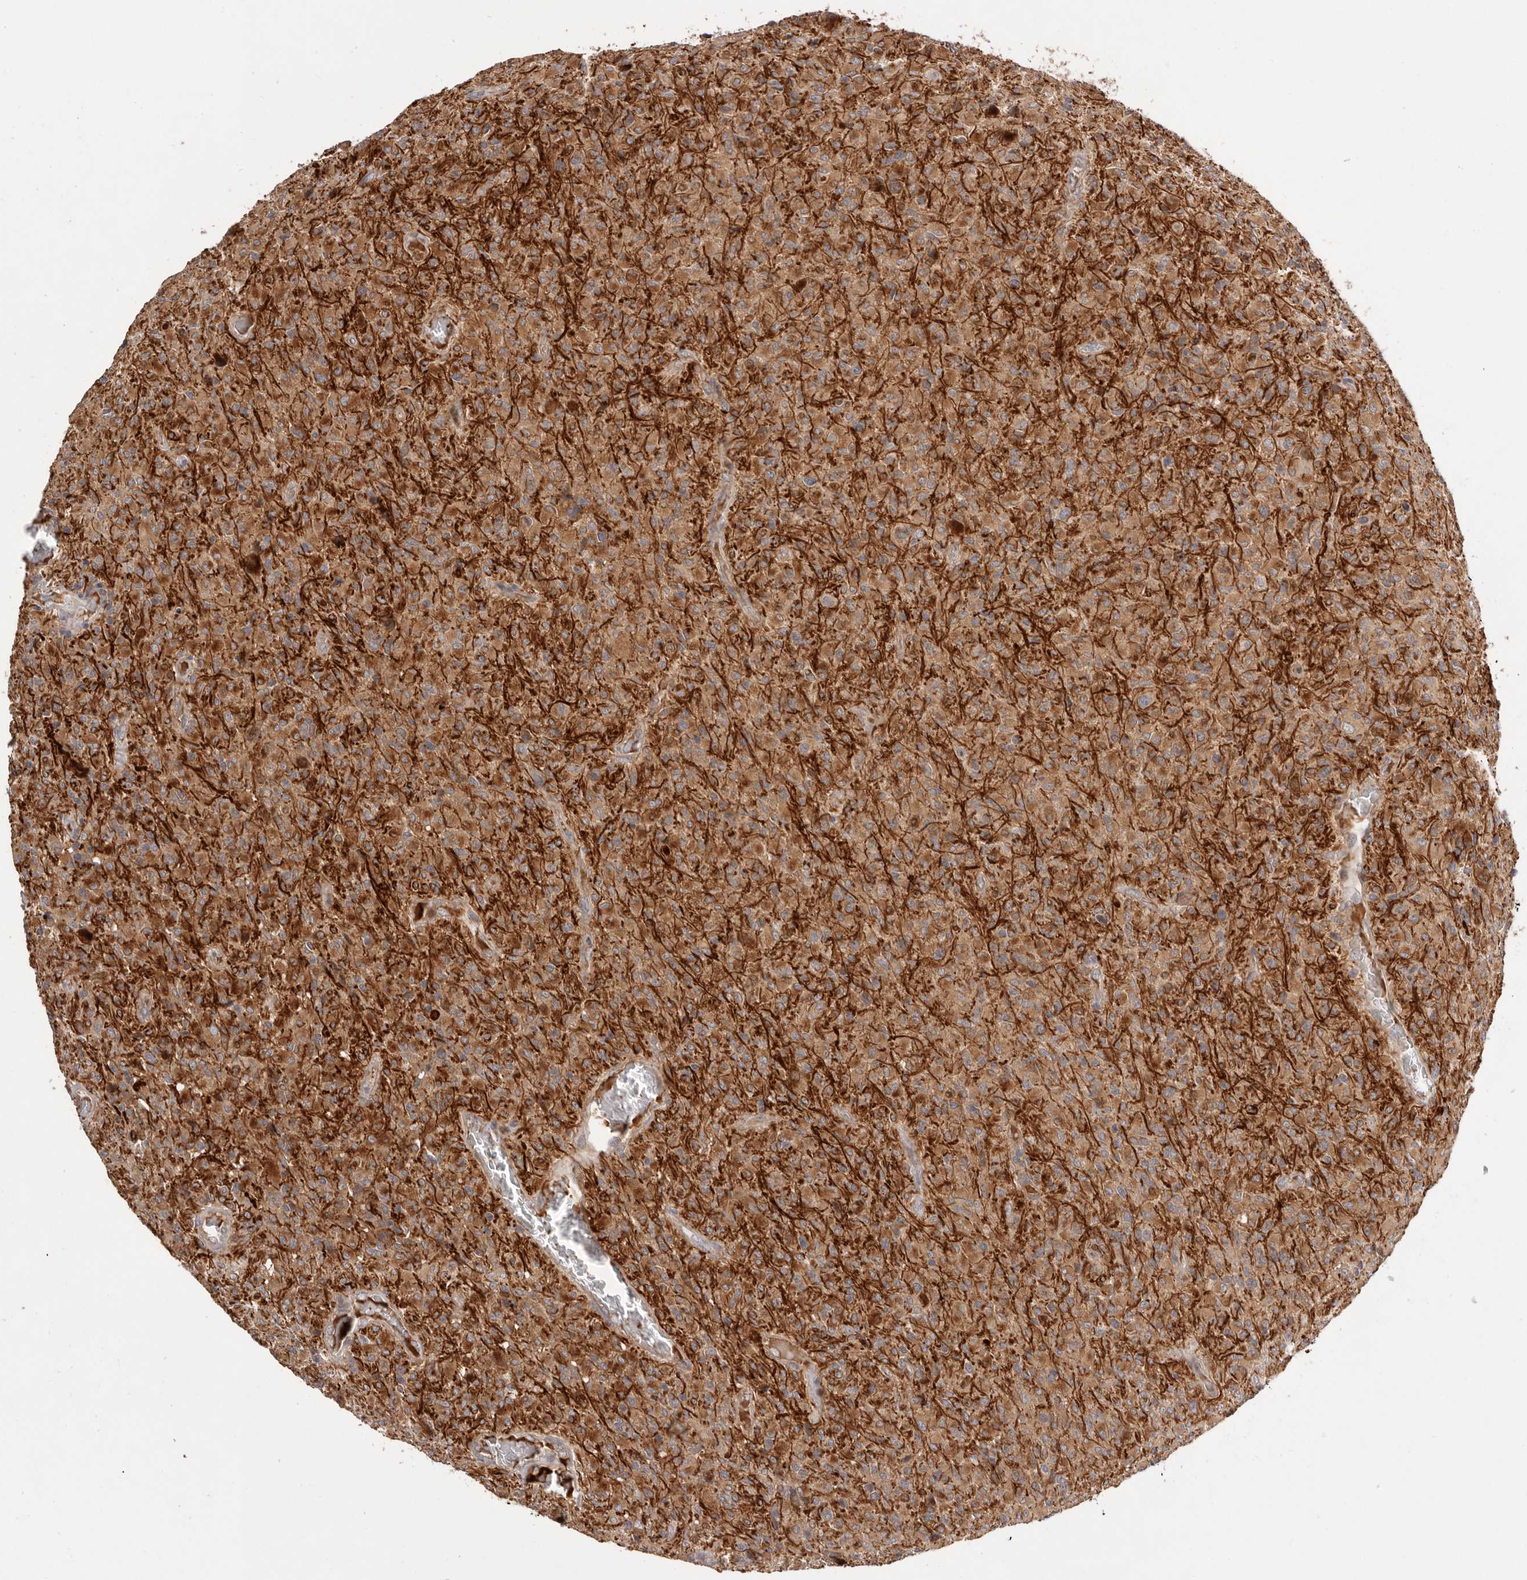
{"staining": {"intensity": "moderate", "quantity": ">75%", "location": "cytoplasmic/membranous"}, "tissue": "glioma", "cell_type": "Tumor cells", "image_type": "cancer", "snomed": [{"axis": "morphology", "description": "Glioma, malignant, High grade"}, {"axis": "topography", "description": "Brain"}], "caption": "Immunohistochemistry (DAB) staining of human high-grade glioma (malignant) exhibits moderate cytoplasmic/membranous protein positivity in about >75% of tumor cells.", "gene": "DOP1A", "patient": {"sex": "female", "age": 57}}